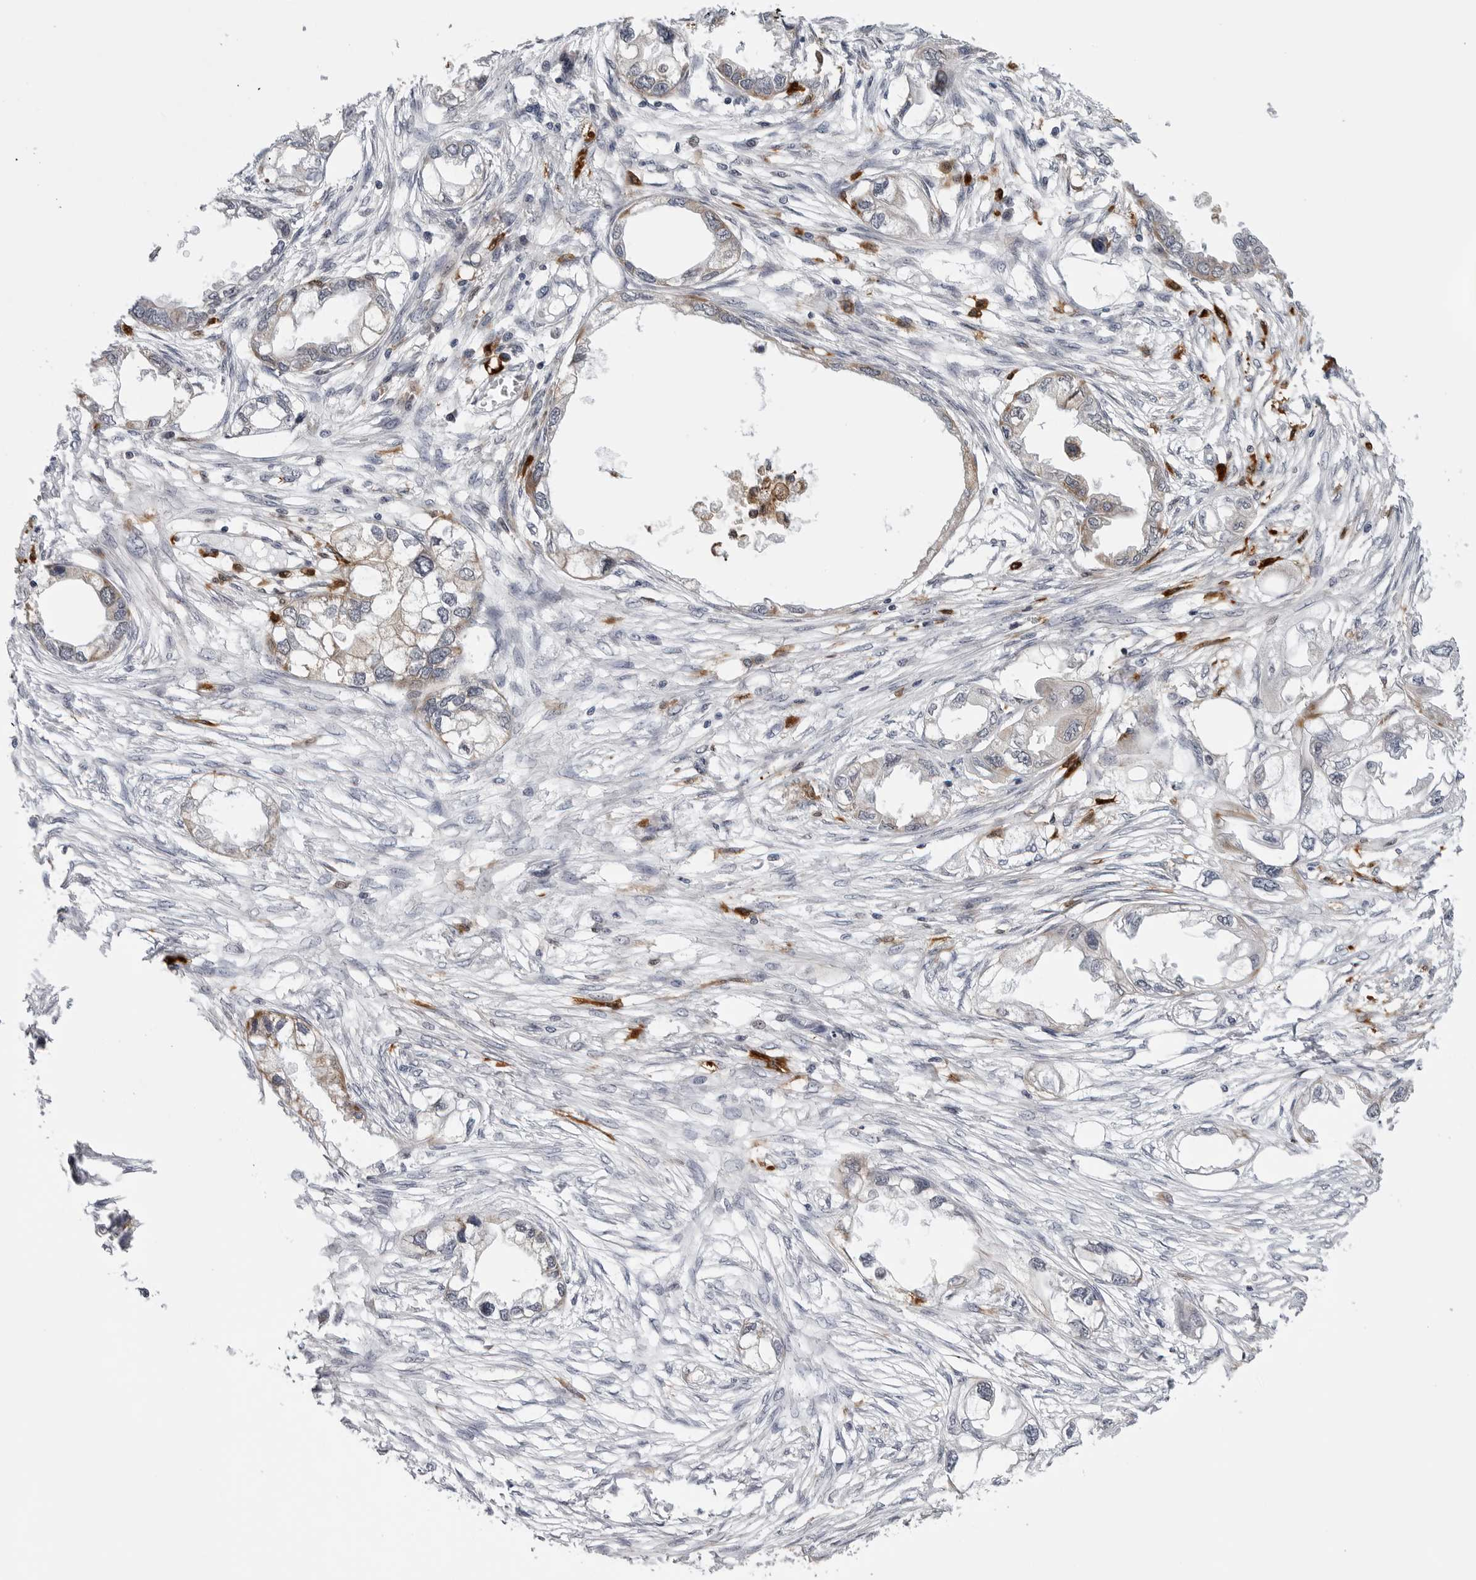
{"staining": {"intensity": "weak", "quantity": "<25%", "location": "cytoplasmic/membranous"}, "tissue": "endometrial cancer", "cell_type": "Tumor cells", "image_type": "cancer", "snomed": [{"axis": "morphology", "description": "Adenocarcinoma, NOS"}, {"axis": "morphology", "description": "Adenocarcinoma, metastatic, NOS"}, {"axis": "topography", "description": "Adipose tissue"}, {"axis": "topography", "description": "Endometrium"}], "caption": "The image displays no staining of tumor cells in endometrial metastatic adenocarcinoma.", "gene": "CDK20", "patient": {"sex": "female", "age": 67}}